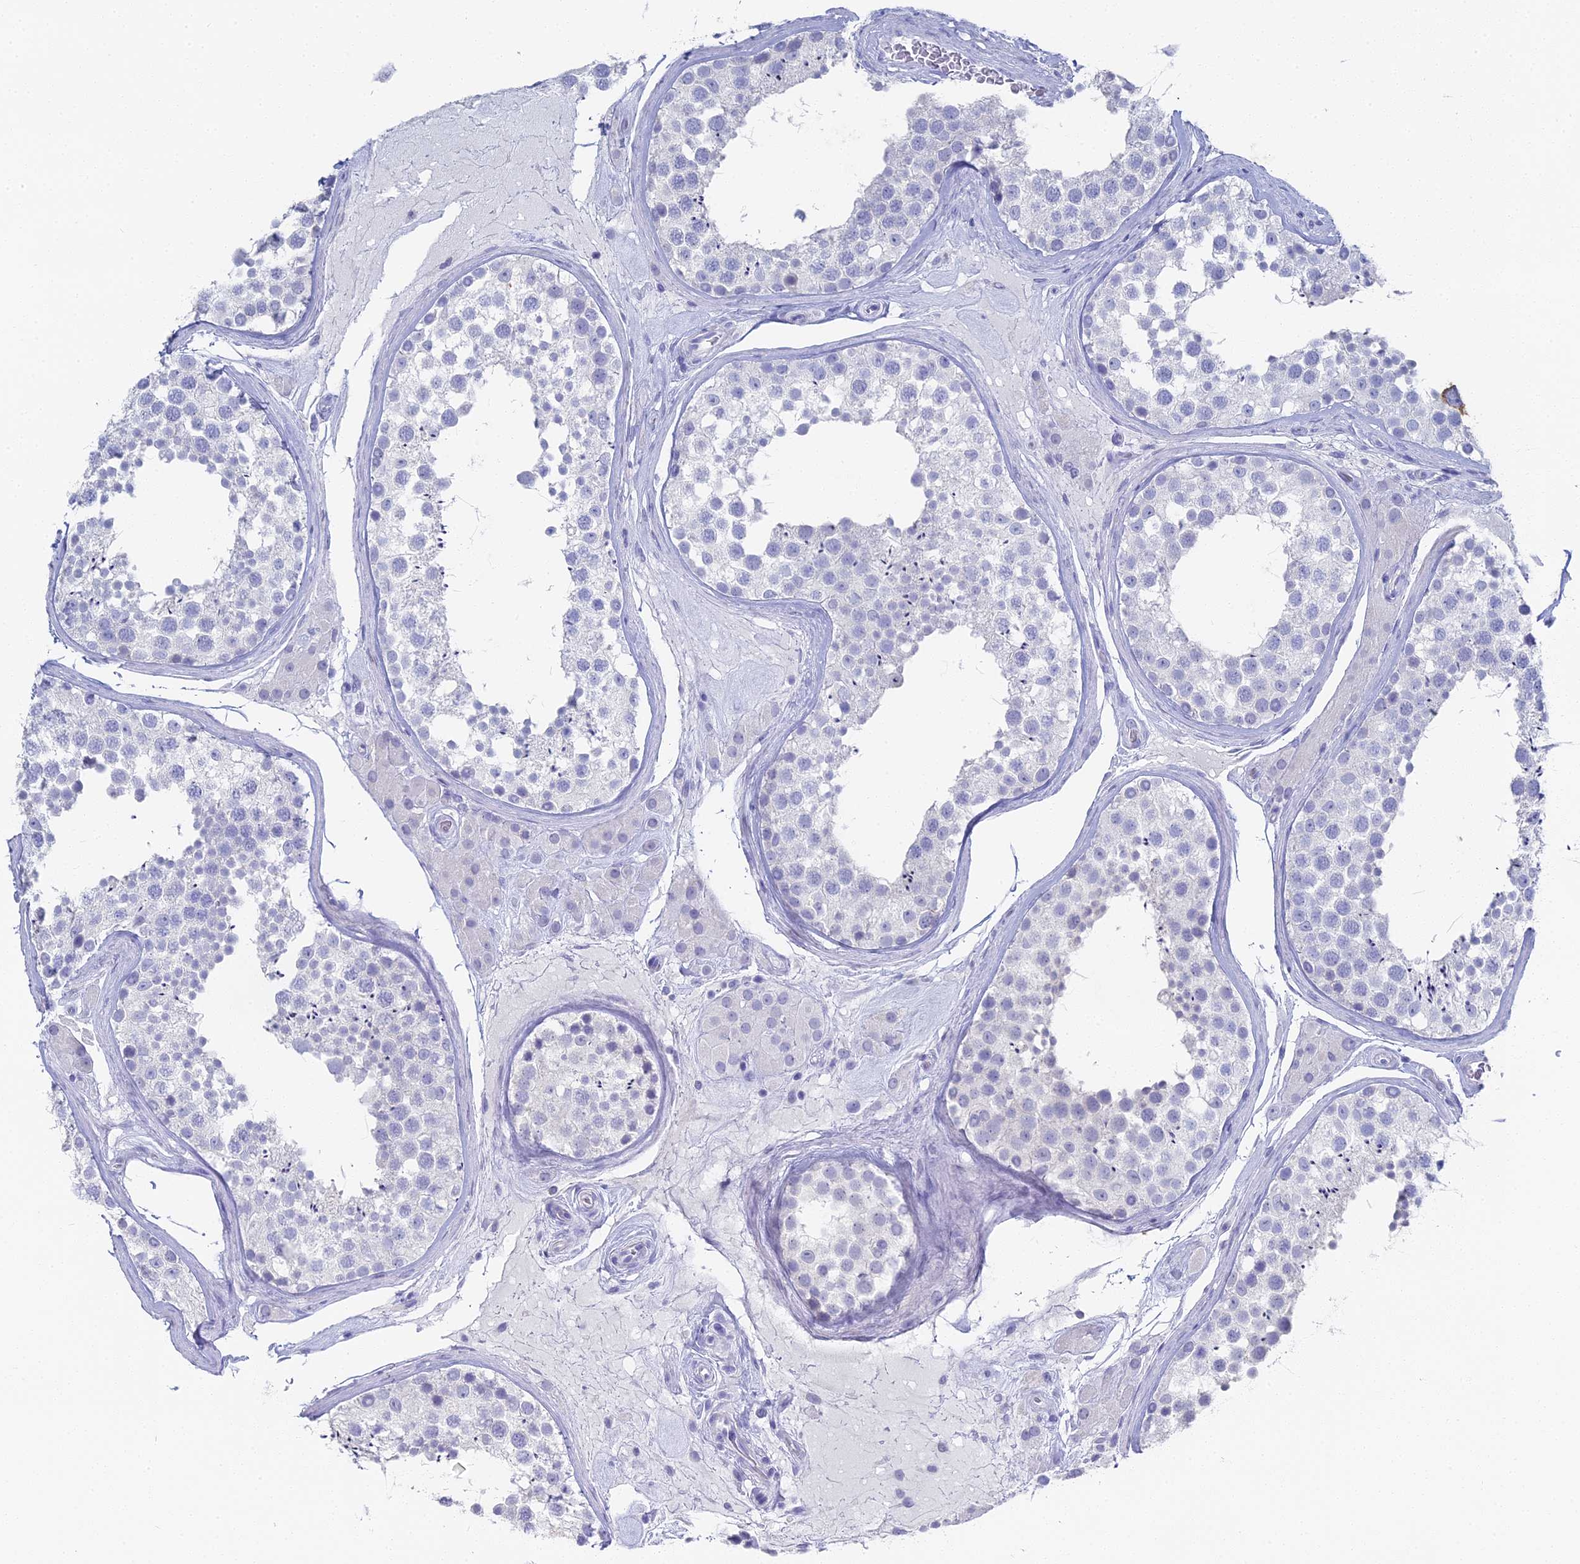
{"staining": {"intensity": "negative", "quantity": "none", "location": "none"}, "tissue": "testis", "cell_type": "Cells in seminiferous ducts", "image_type": "normal", "snomed": [{"axis": "morphology", "description": "Normal tissue, NOS"}, {"axis": "topography", "description": "Testis"}], "caption": "Image shows no protein expression in cells in seminiferous ducts of benign testis.", "gene": "ALPP", "patient": {"sex": "male", "age": 46}}